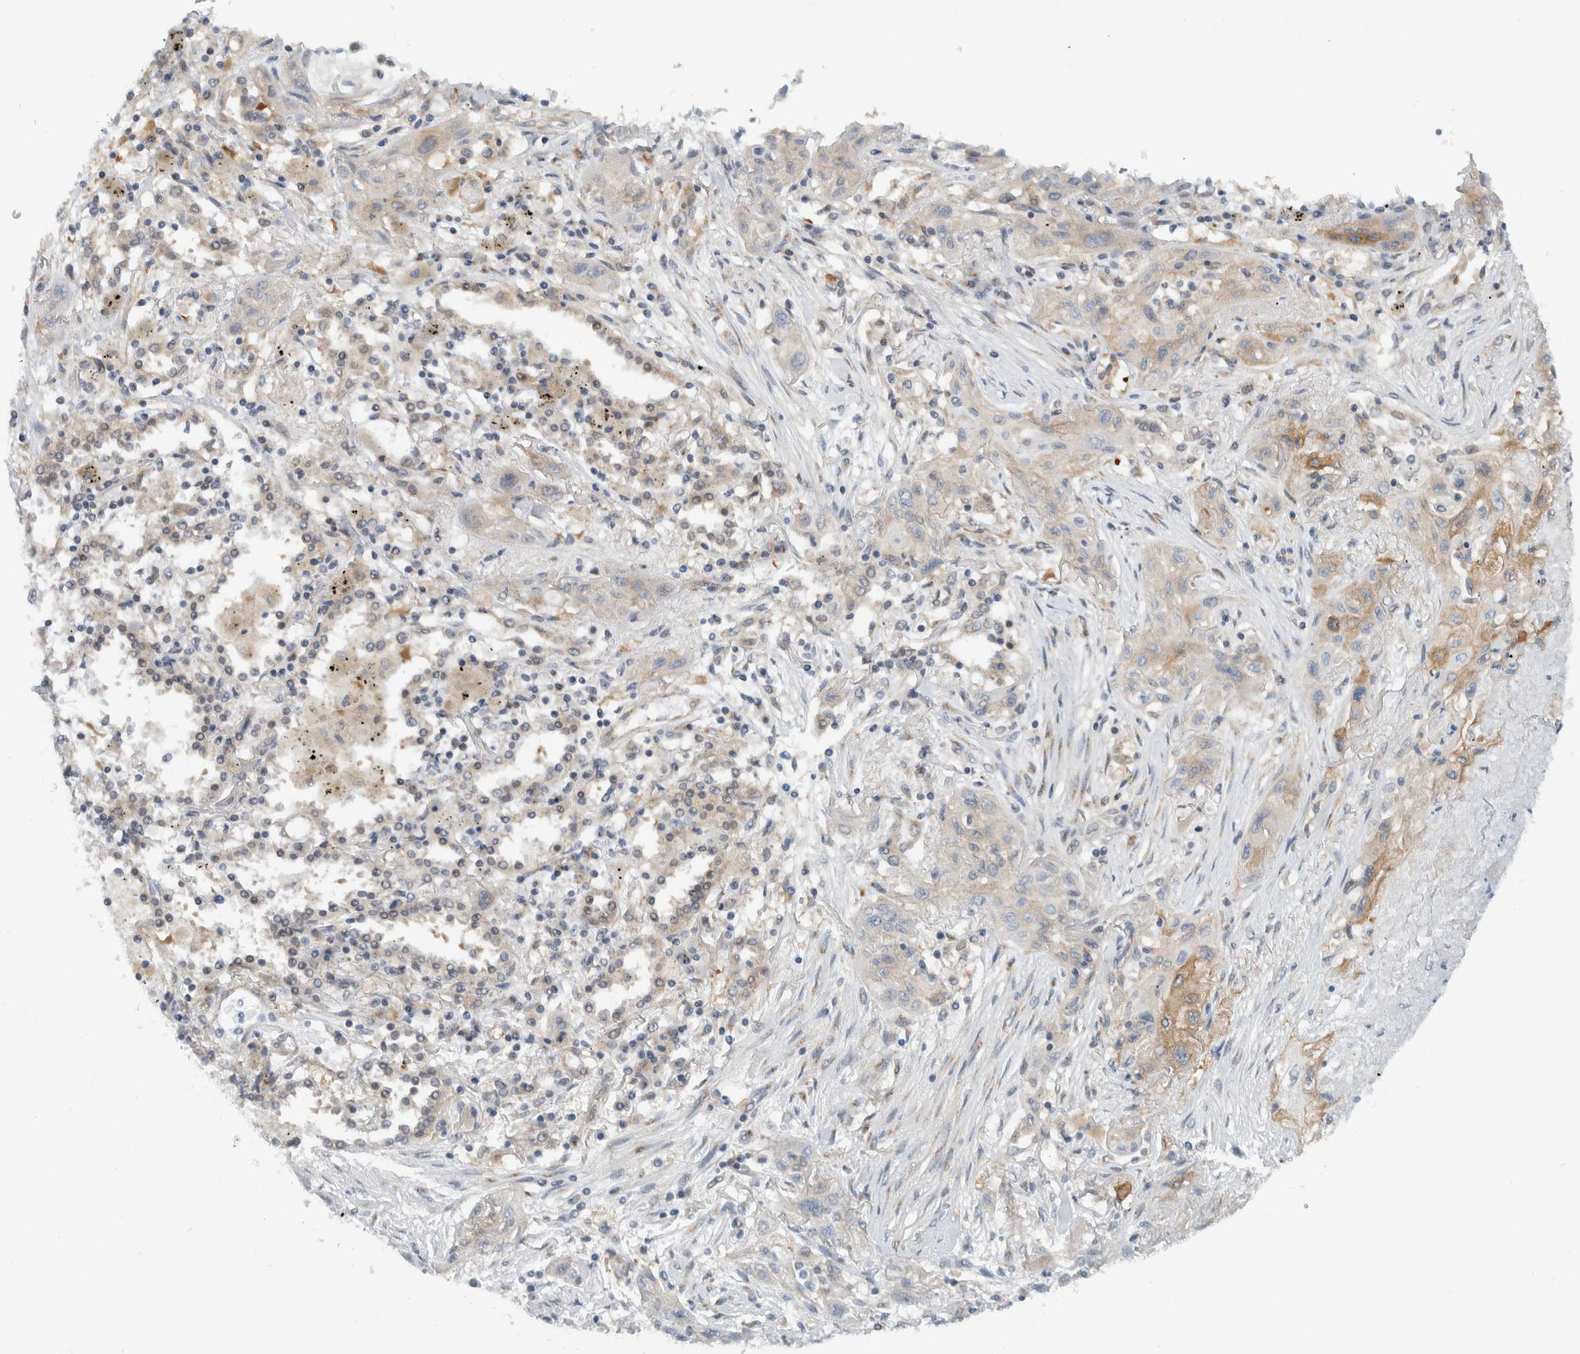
{"staining": {"intensity": "moderate", "quantity": "25%-75%", "location": "cytoplasmic/membranous"}, "tissue": "lung cancer", "cell_type": "Tumor cells", "image_type": "cancer", "snomed": [{"axis": "morphology", "description": "Squamous cell carcinoma, NOS"}, {"axis": "topography", "description": "Lung"}], "caption": "Lung cancer stained with a protein marker reveals moderate staining in tumor cells.", "gene": "RERE", "patient": {"sex": "female", "age": 47}}